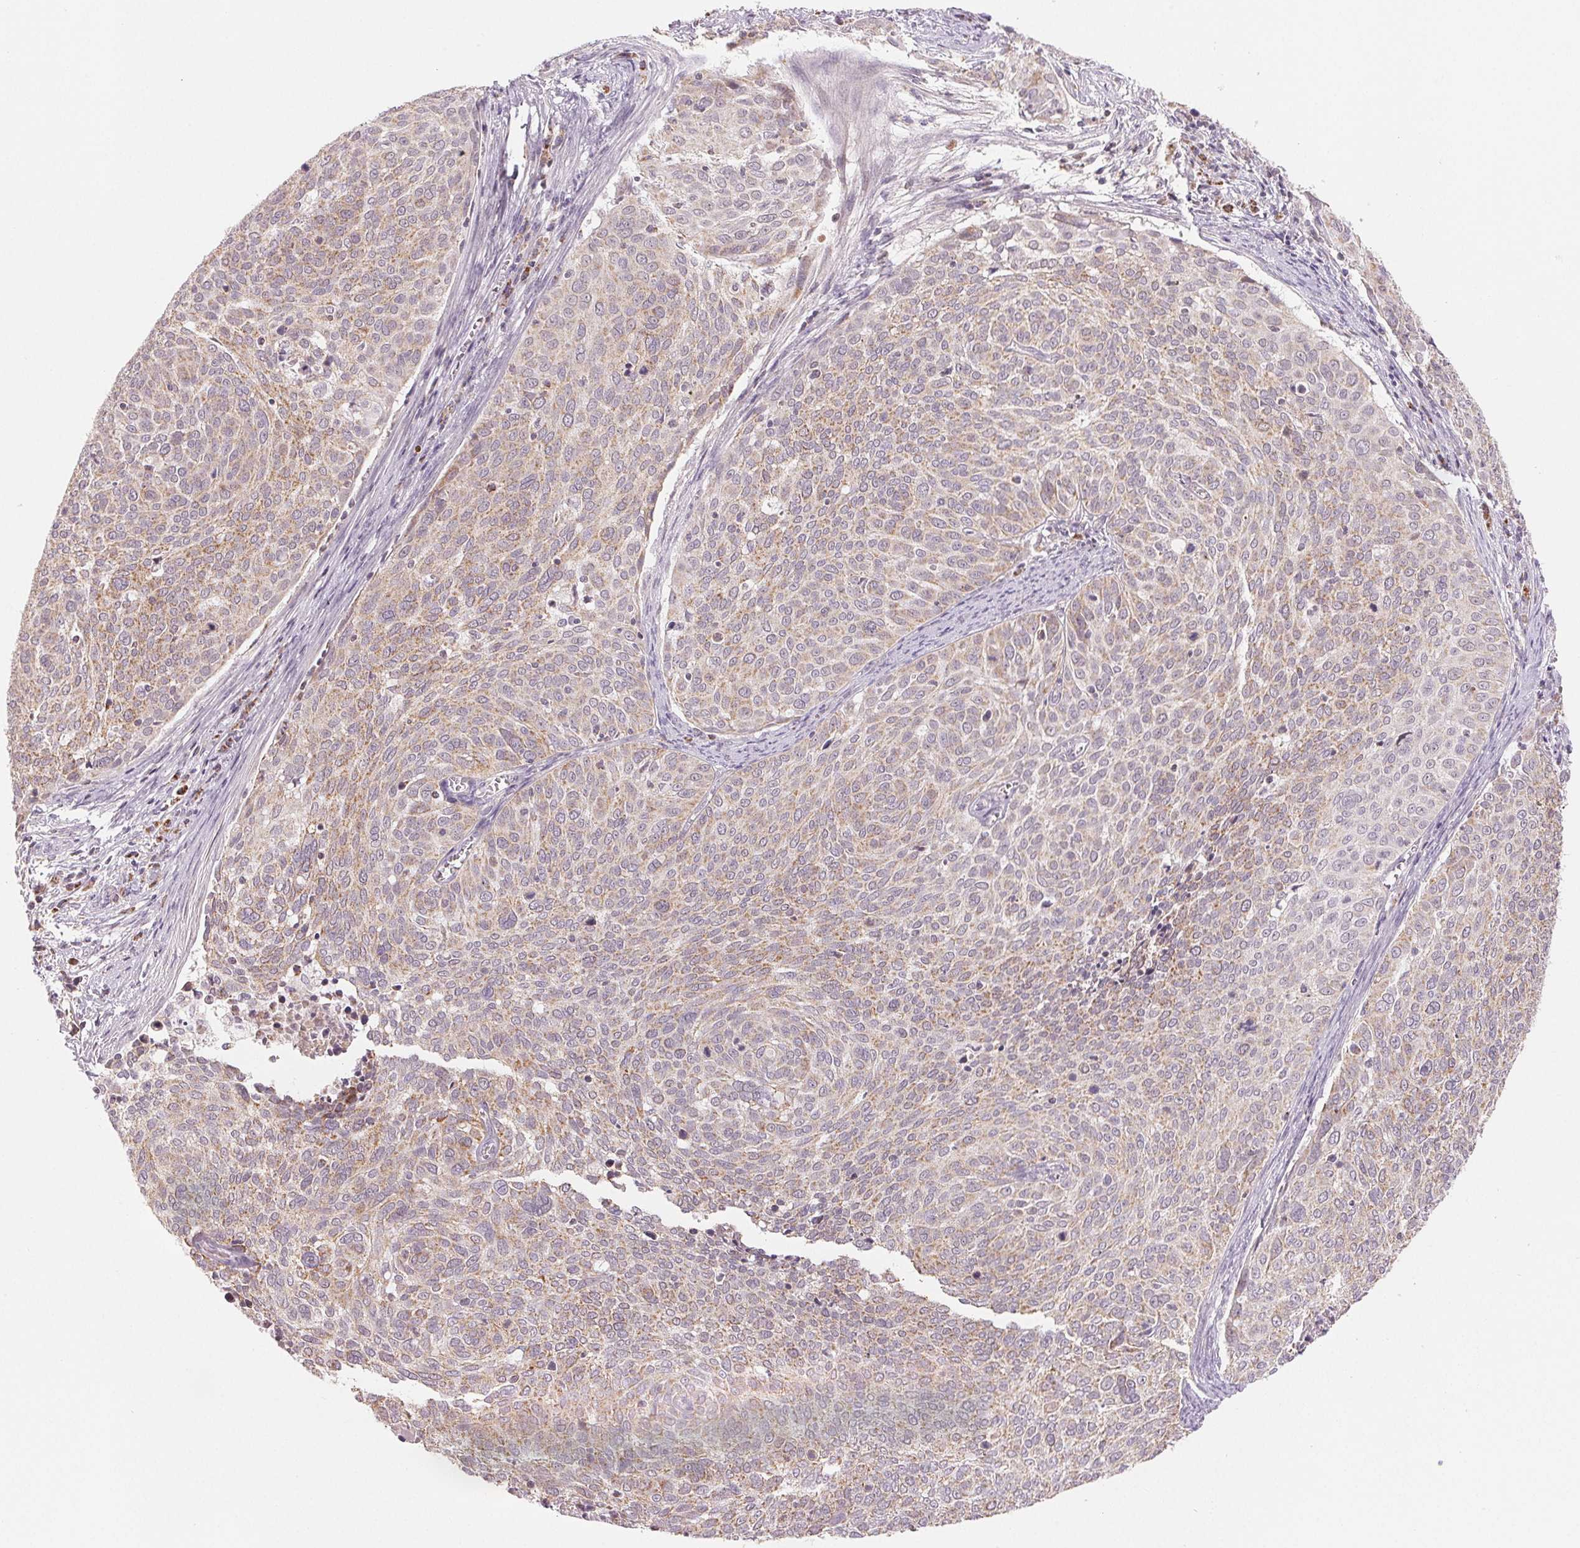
{"staining": {"intensity": "weak", "quantity": "<25%", "location": "cytoplasmic/membranous"}, "tissue": "cervical cancer", "cell_type": "Tumor cells", "image_type": "cancer", "snomed": [{"axis": "morphology", "description": "Squamous cell carcinoma, NOS"}, {"axis": "topography", "description": "Cervix"}], "caption": "There is no significant staining in tumor cells of cervical squamous cell carcinoma.", "gene": "HINT2", "patient": {"sex": "female", "age": 39}}